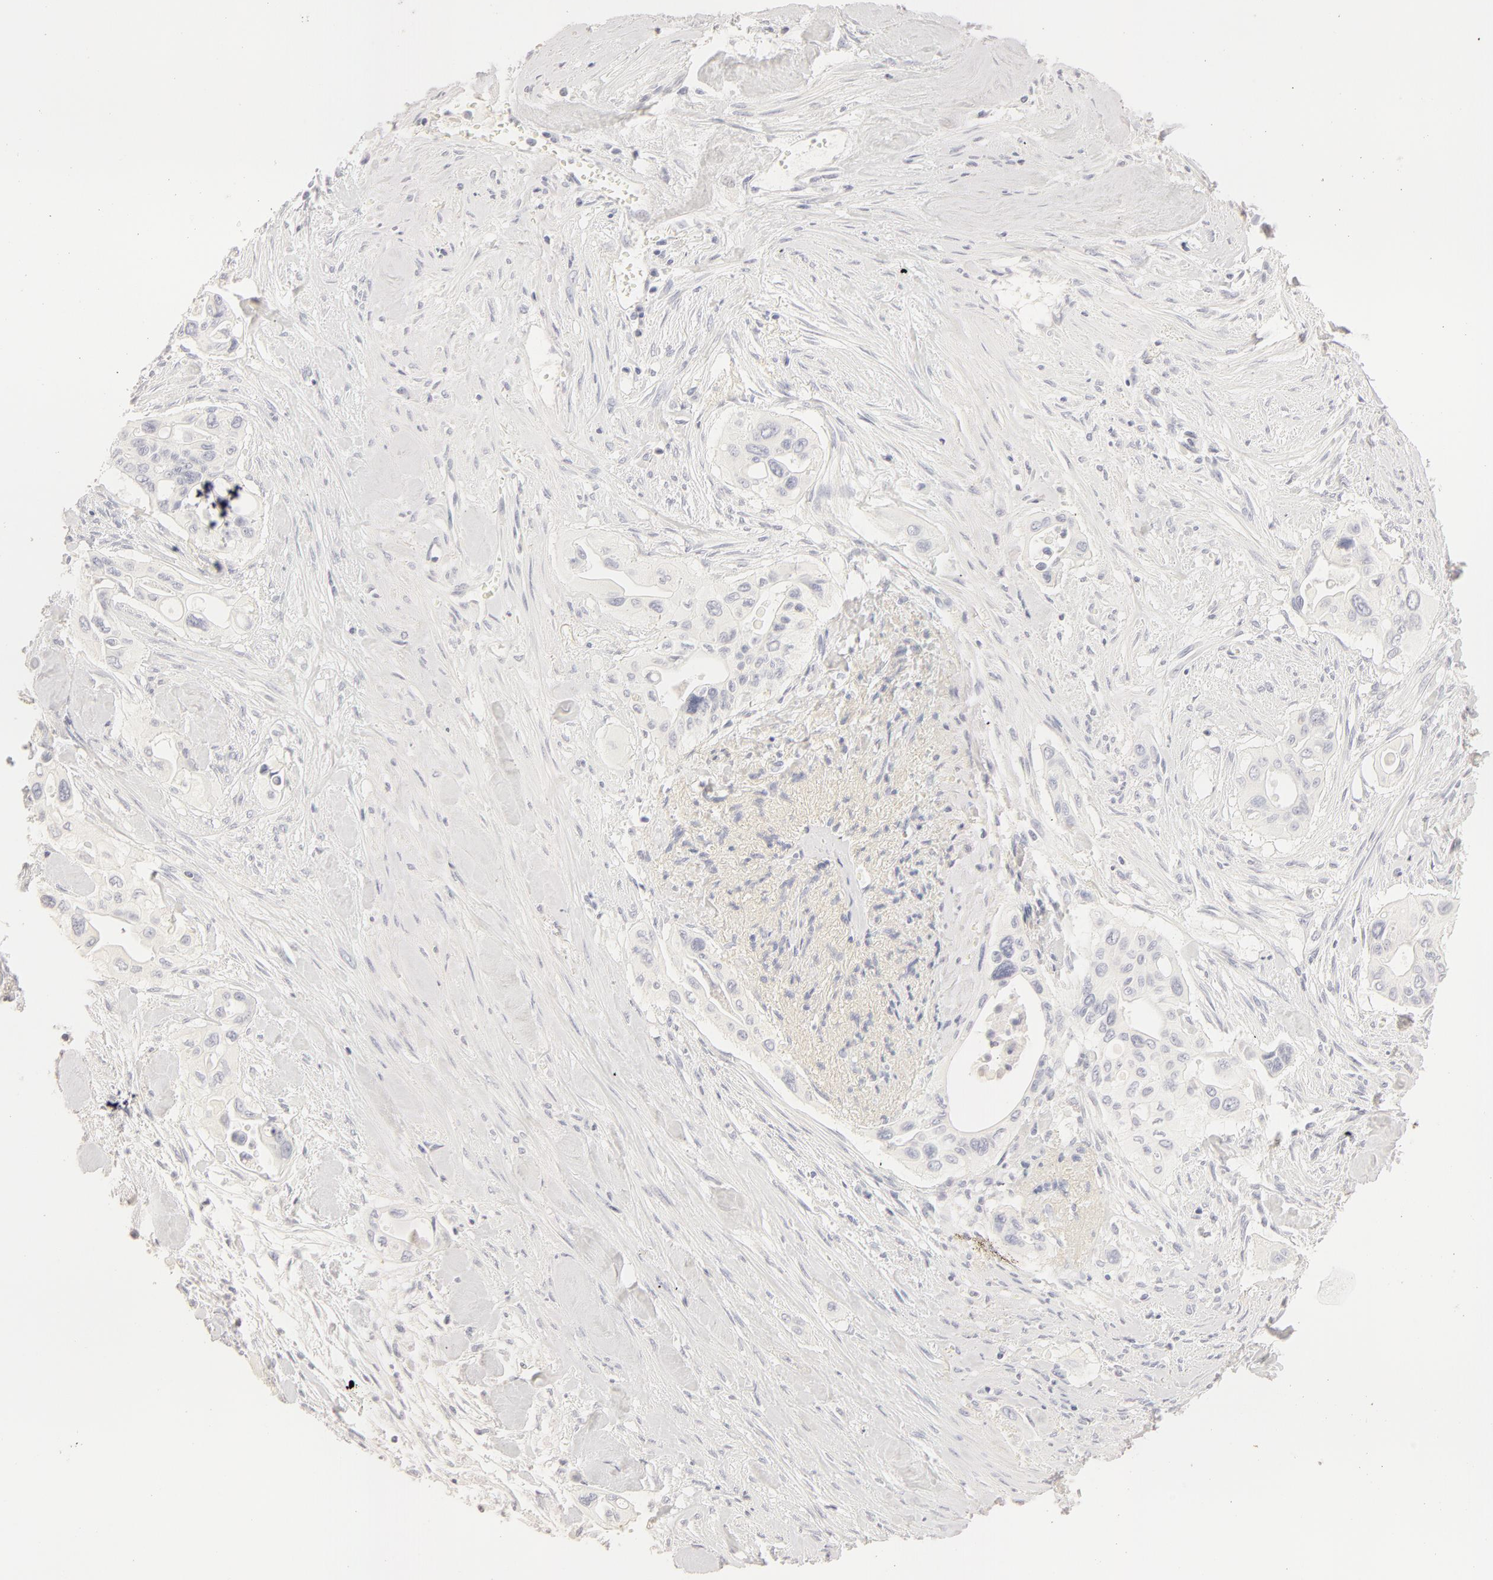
{"staining": {"intensity": "negative", "quantity": "none", "location": "none"}, "tissue": "pancreatic cancer", "cell_type": "Tumor cells", "image_type": "cancer", "snomed": [{"axis": "morphology", "description": "Adenocarcinoma, NOS"}, {"axis": "topography", "description": "Pancreas"}], "caption": "IHC image of human pancreatic cancer stained for a protein (brown), which shows no positivity in tumor cells. (DAB immunohistochemistry, high magnification).", "gene": "LGALS7B", "patient": {"sex": "male", "age": 77}}